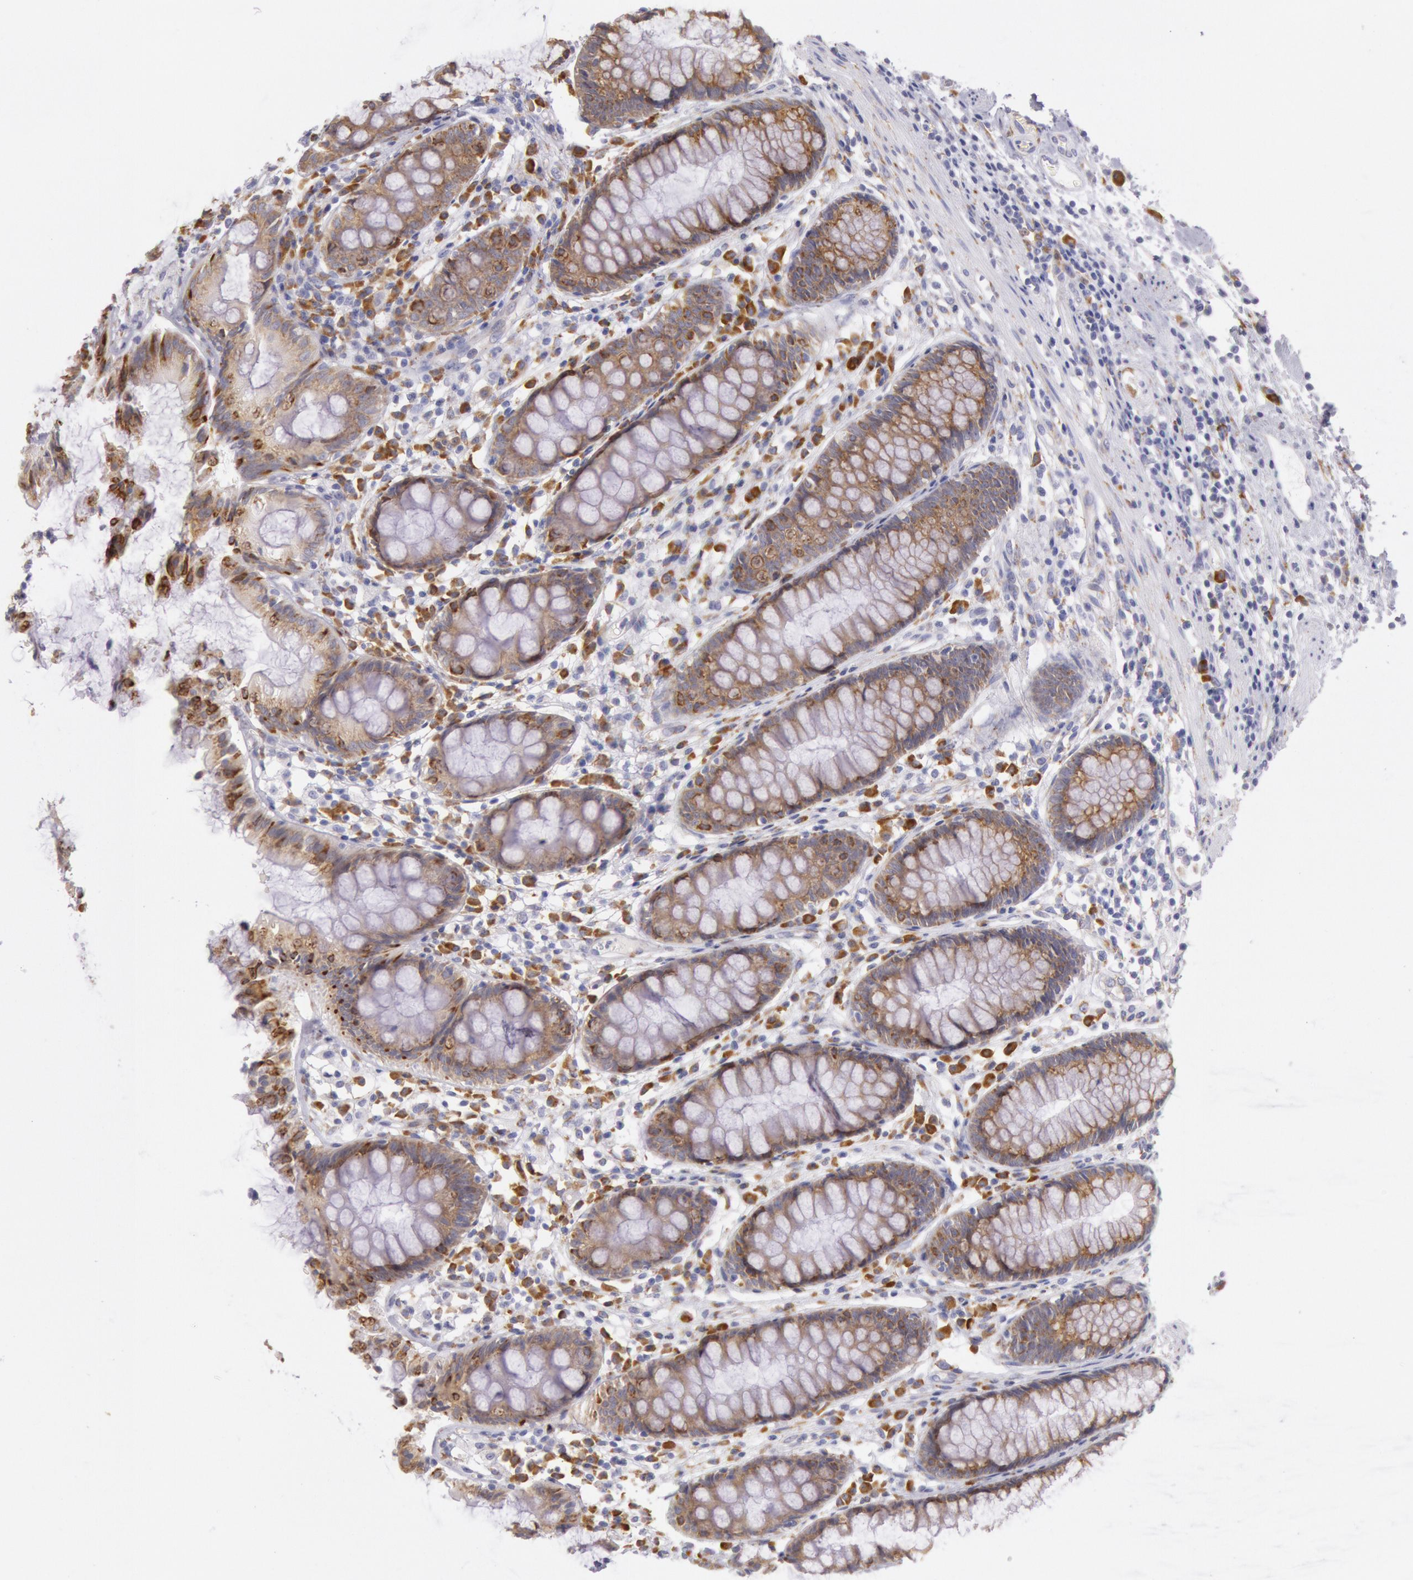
{"staining": {"intensity": "strong", "quantity": "<25%", "location": "cytoplasmic/membranous"}, "tissue": "rectum", "cell_type": "Glandular cells", "image_type": "normal", "snomed": [{"axis": "morphology", "description": "Normal tissue, NOS"}, {"axis": "topography", "description": "Rectum"}], "caption": "A brown stain labels strong cytoplasmic/membranous positivity of a protein in glandular cells of normal rectum. (Brightfield microscopy of DAB IHC at high magnification).", "gene": "CIDEB", "patient": {"sex": "female", "age": 66}}